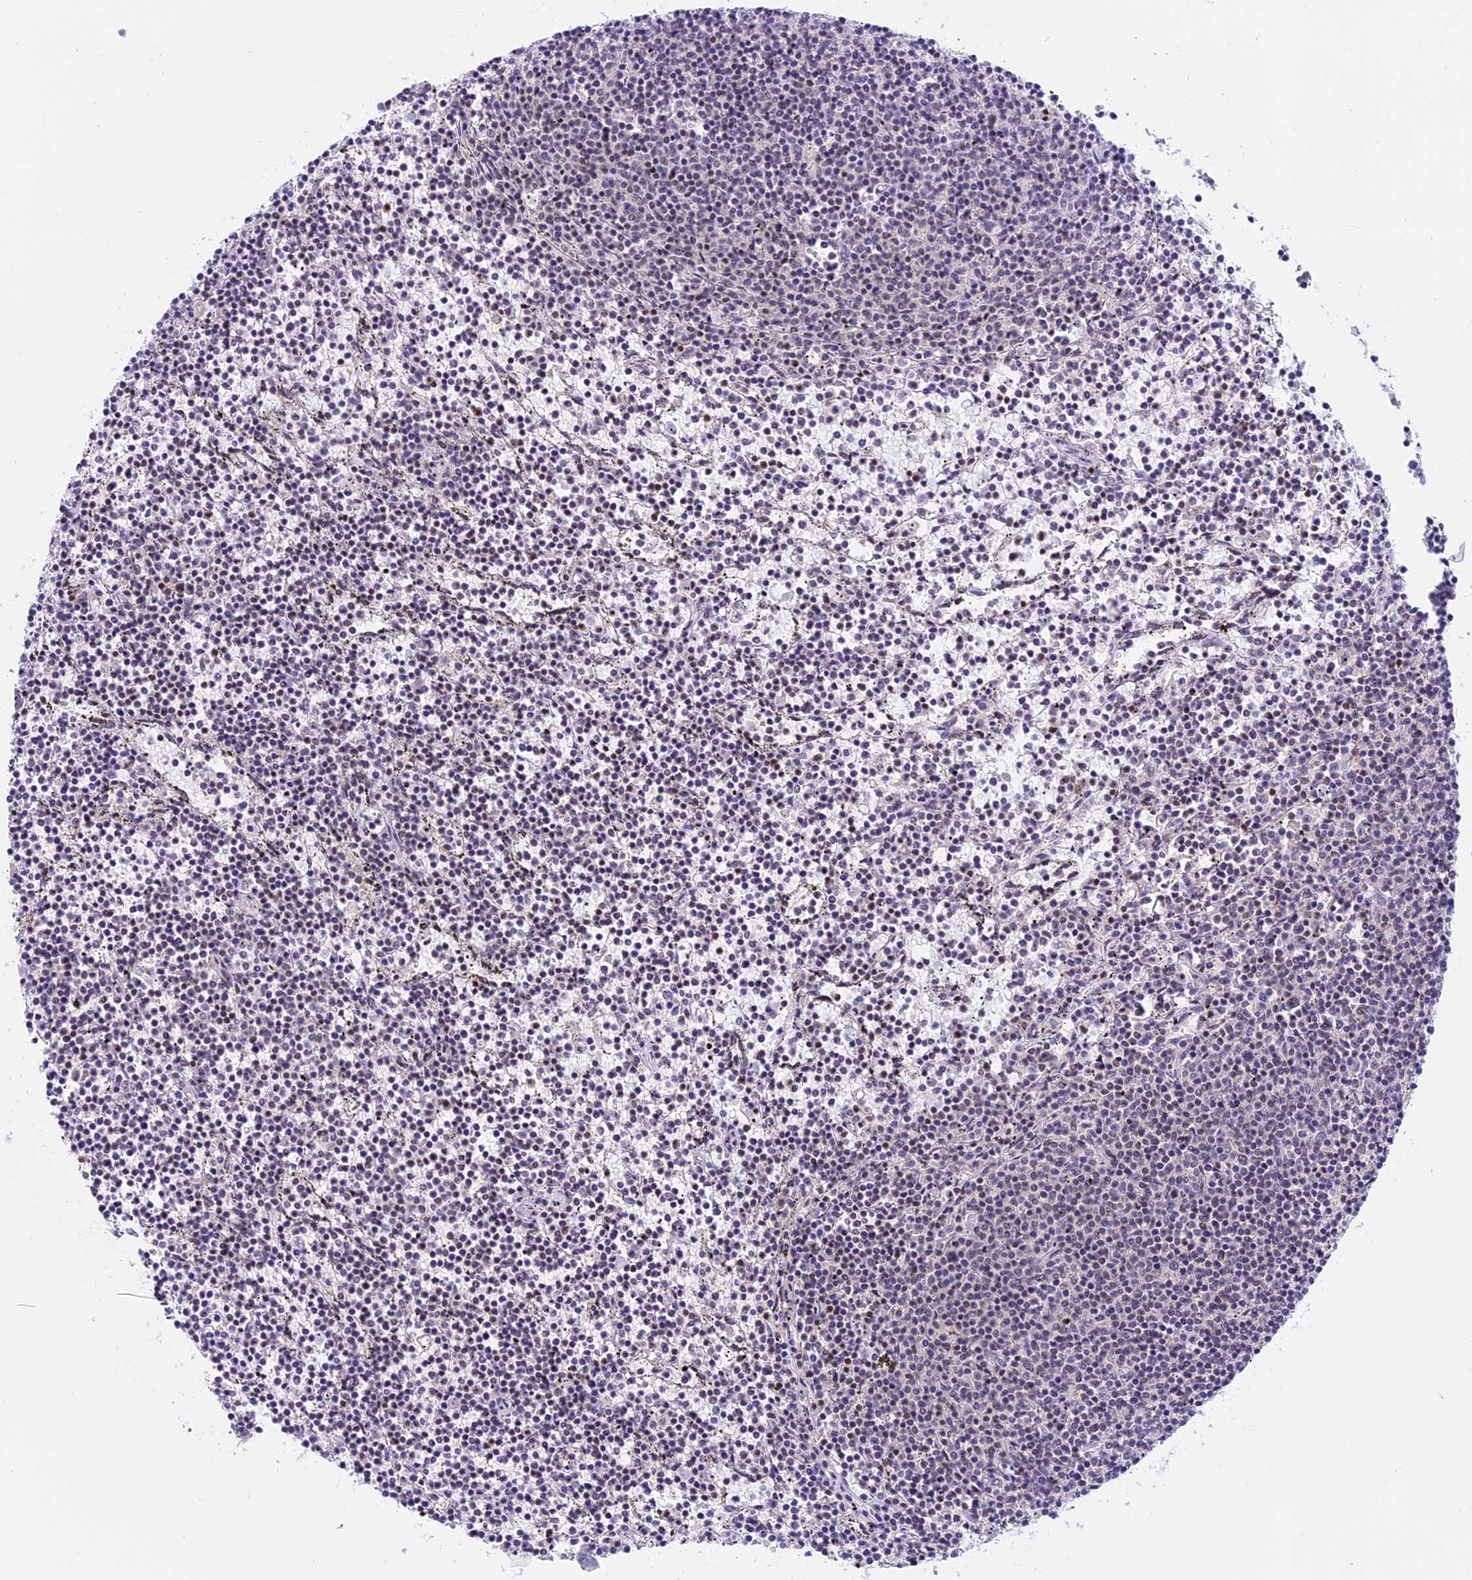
{"staining": {"intensity": "negative", "quantity": "none", "location": "none"}, "tissue": "lymphoma", "cell_type": "Tumor cells", "image_type": "cancer", "snomed": [{"axis": "morphology", "description": "Malignant lymphoma, non-Hodgkin's type, Low grade"}, {"axis": "topography", "description": "Spleen"}], "caption": "Protein analysis of low-grade malignant lymphoma, non-Hodgkin's type reveals no significant positivity in tumor cells. (IHC, brightfield microscopy, high magnification).", "gene": "TADA3", "patient": {"sex": "female", "age": 50}}